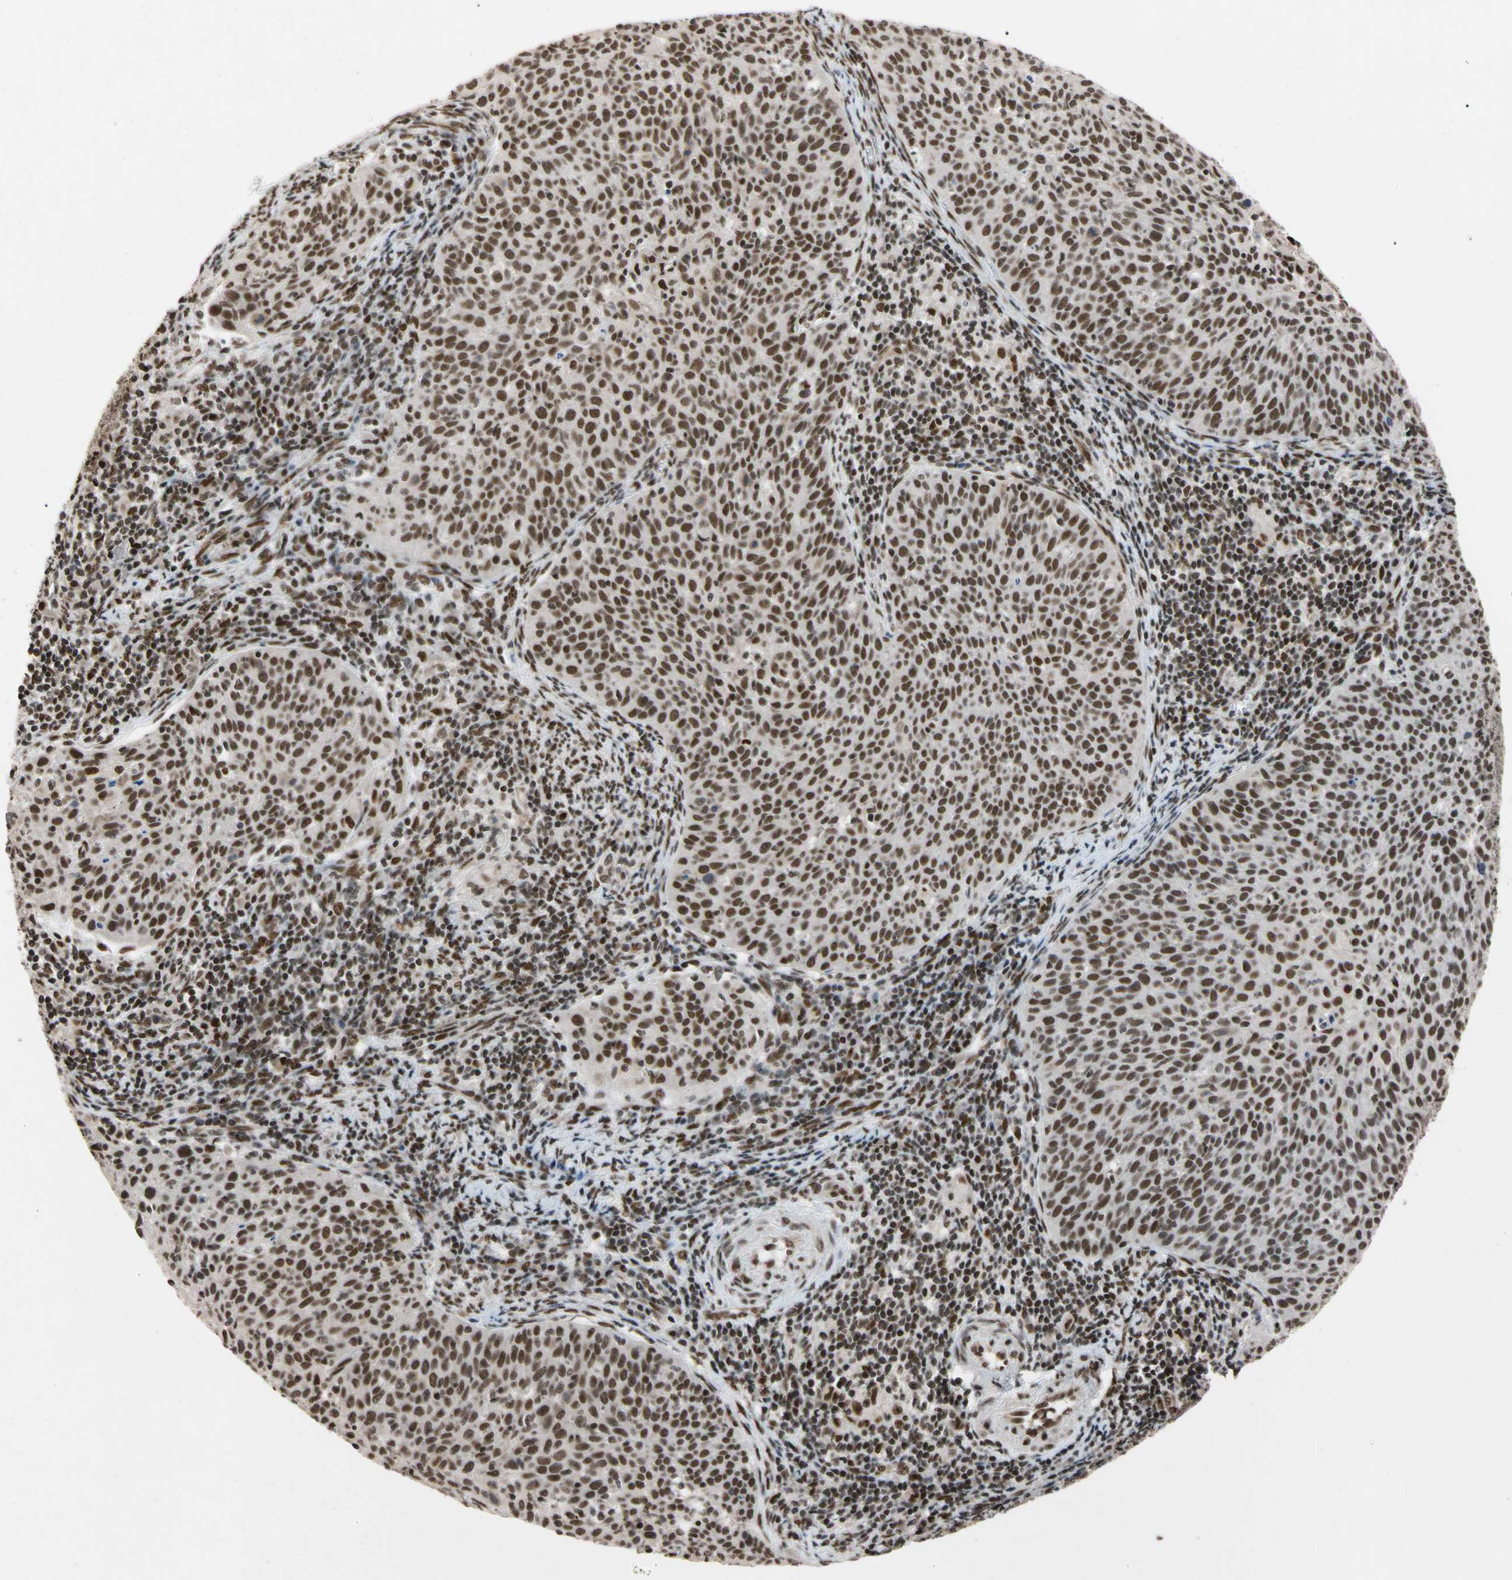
{"staining": {"intensity": "moderate", "quantity": ">75%", "location": "nuclear"}, "tissue": "cervical cancer", "cell_type": "Tumor cells", "image_type": "cancer", "snomed": [{"axis": "morphology", "description": "Squamous cell carcinoma, NOS"}, {"axis": "topography", "description": "Cervix"}], "caption": "About >75% of tumor cells in human cervical cancer (squamous cell carcinoma) display moderate nuclear protein positivity as visualized by brown immunohistochemical staining.", "gene": "FAM98B", "patient": {"sex": "female", "age": 38}}